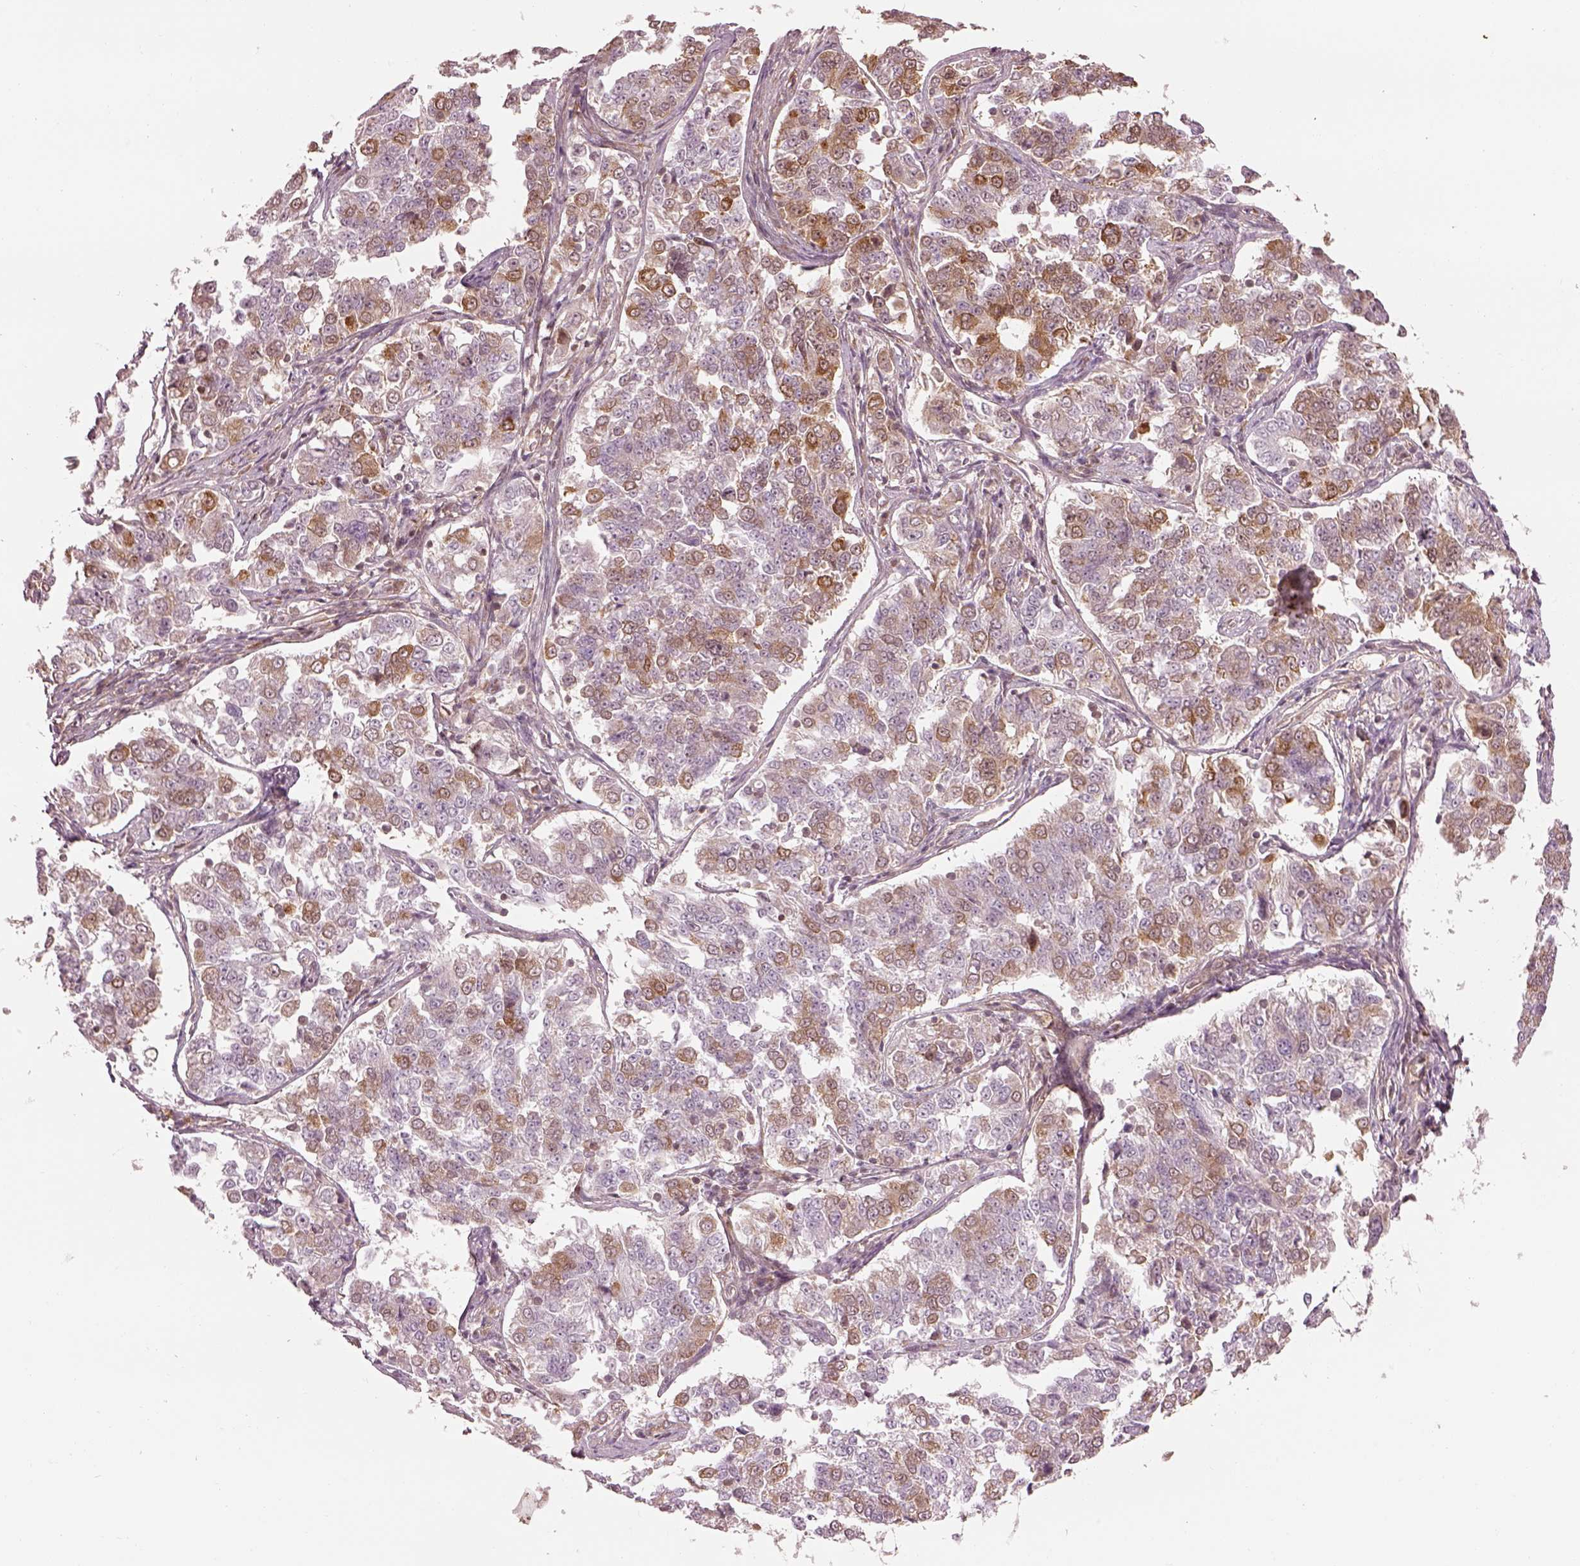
{"staining": {"intensity": "moderate", "quantity": "<25%", "location": "cytoplasmic/membranous"}, "tissue": "endometrial cancer", "cell_type": "Tumor cells", "image_type": "cancer", "snomed": [{"axis": "morphology", "description": "Adenocarcinoma, NOS"}, {"axis": "topography", "description": "Endometrium"}], "caption": "Tumor cells demonstrate low levels of moderate cytoplasmic/membranous positivity in about <25% of cells in human adenocarcinoma (endometrial).", "gene": "LSM14A", "patient": {"sex": "female", "age": 43}}